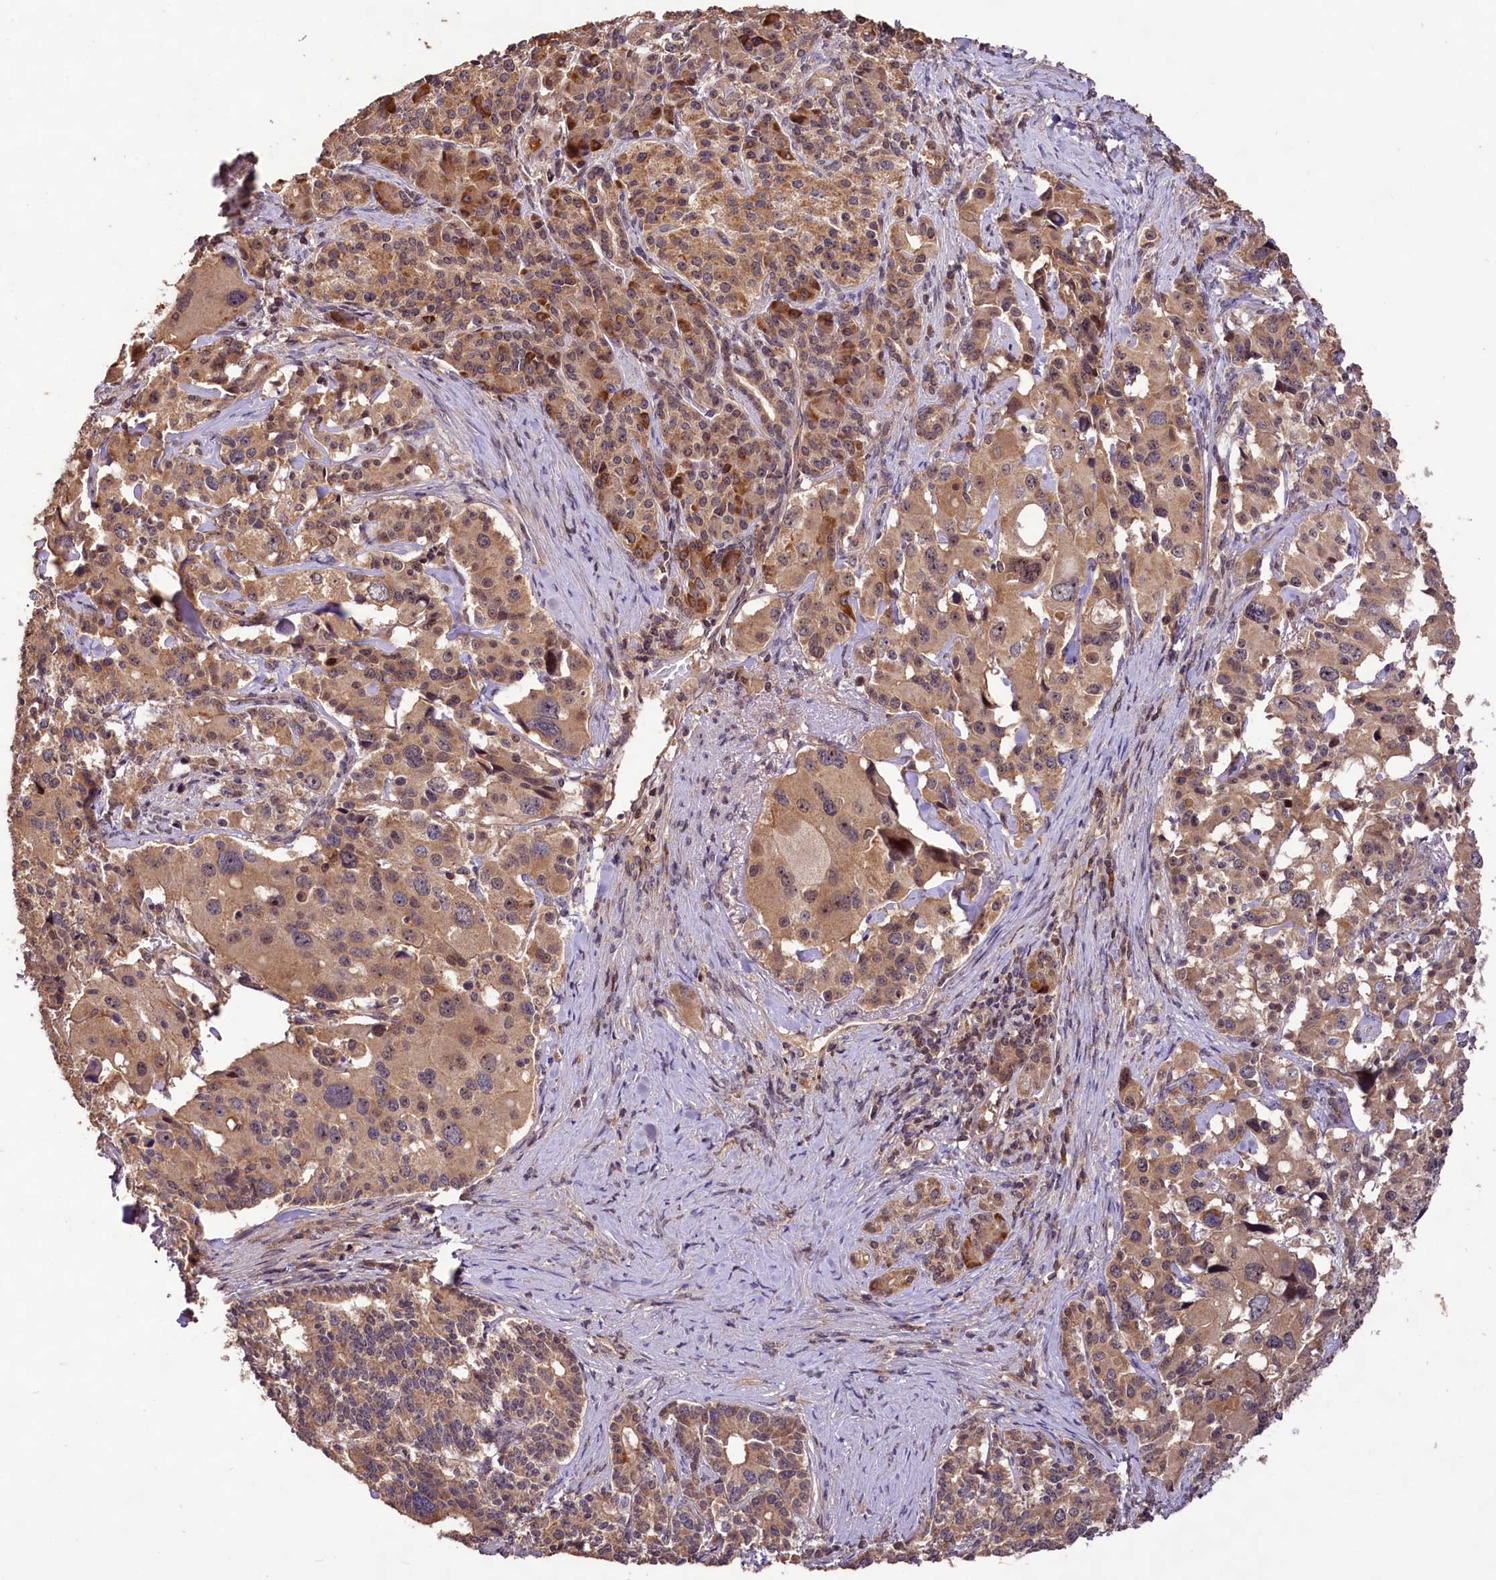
{"staining": {"intensity": "moderate", "quantity": ">75%", "location": "cytoplasmic/membranous,nuclear"}, "tissue": "pancreatic cancer", "cell_type": "Tumor cells", "image_type": "cancer", "snomed": [{"axis": "morphology", "description": "Adenocarcinoma, NOS"}, {"axis": "topography", "description": "Pancreas"}], "caption": "Moderate cytoplasmic/membranous and nuclear positivity for a protein is appreciated in approximately >75% of tumor cells of pancreatic adenocarcinoma using IHC.", "gene": "RRP8", "patient": {"sex": "female", "age": 74}}